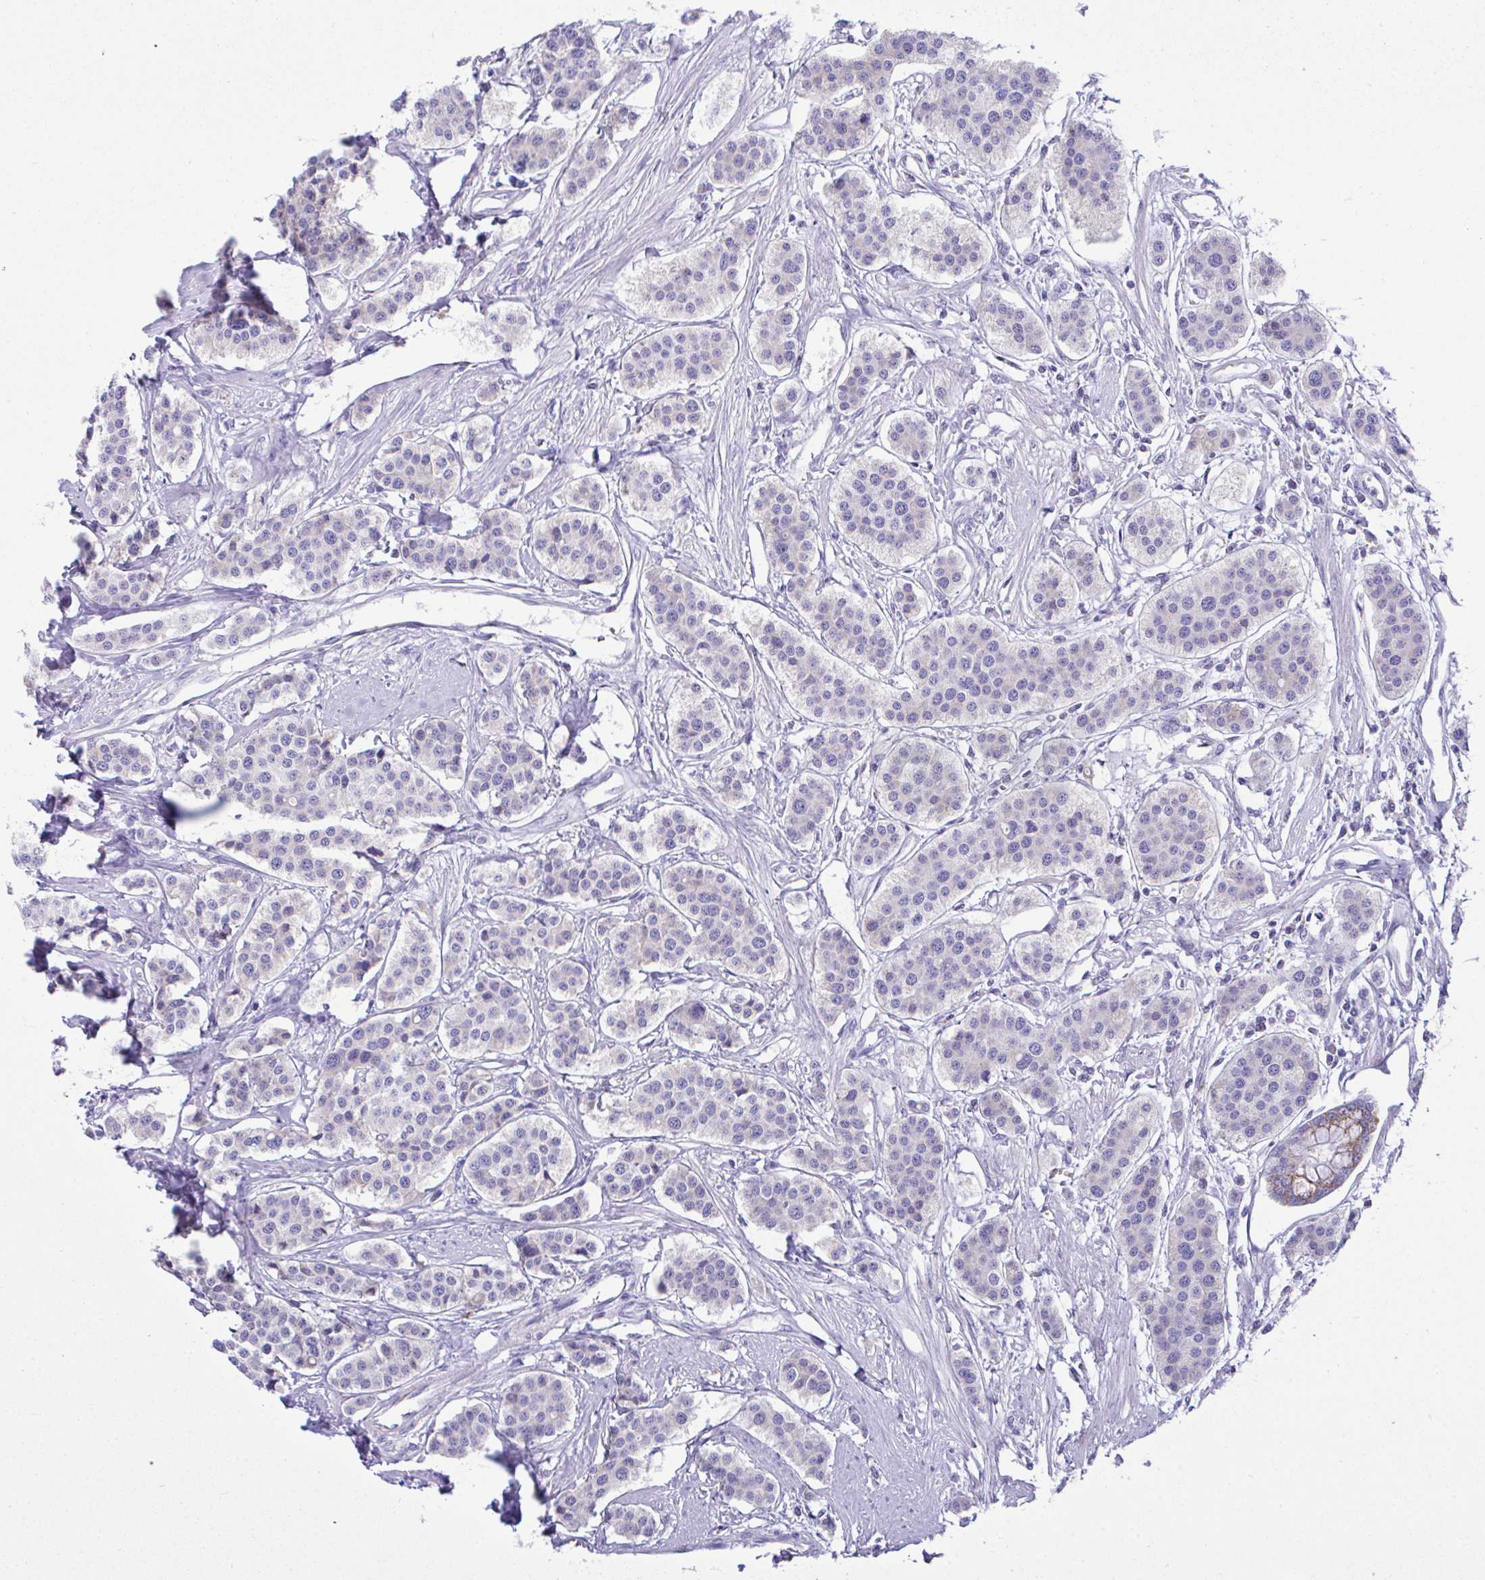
{"staining": {"intensity": "negative", "quantity": "none", "location": "none"}, "tissue": "carcinoid", "cell_type": "Tumor cells", "image_type": "cancer", "snomed": [{"axis": "morphology", "description": "Carcinoid, malignant, NOS"}, {"axis": "topography", "description": "Small intestine"}], "caption": "This is an IHC photomicrograph of human carcinoid. There is no expression in tumor cells.", "gene": "NLRP8", "patient": {"sex": "male", "age": 60}}